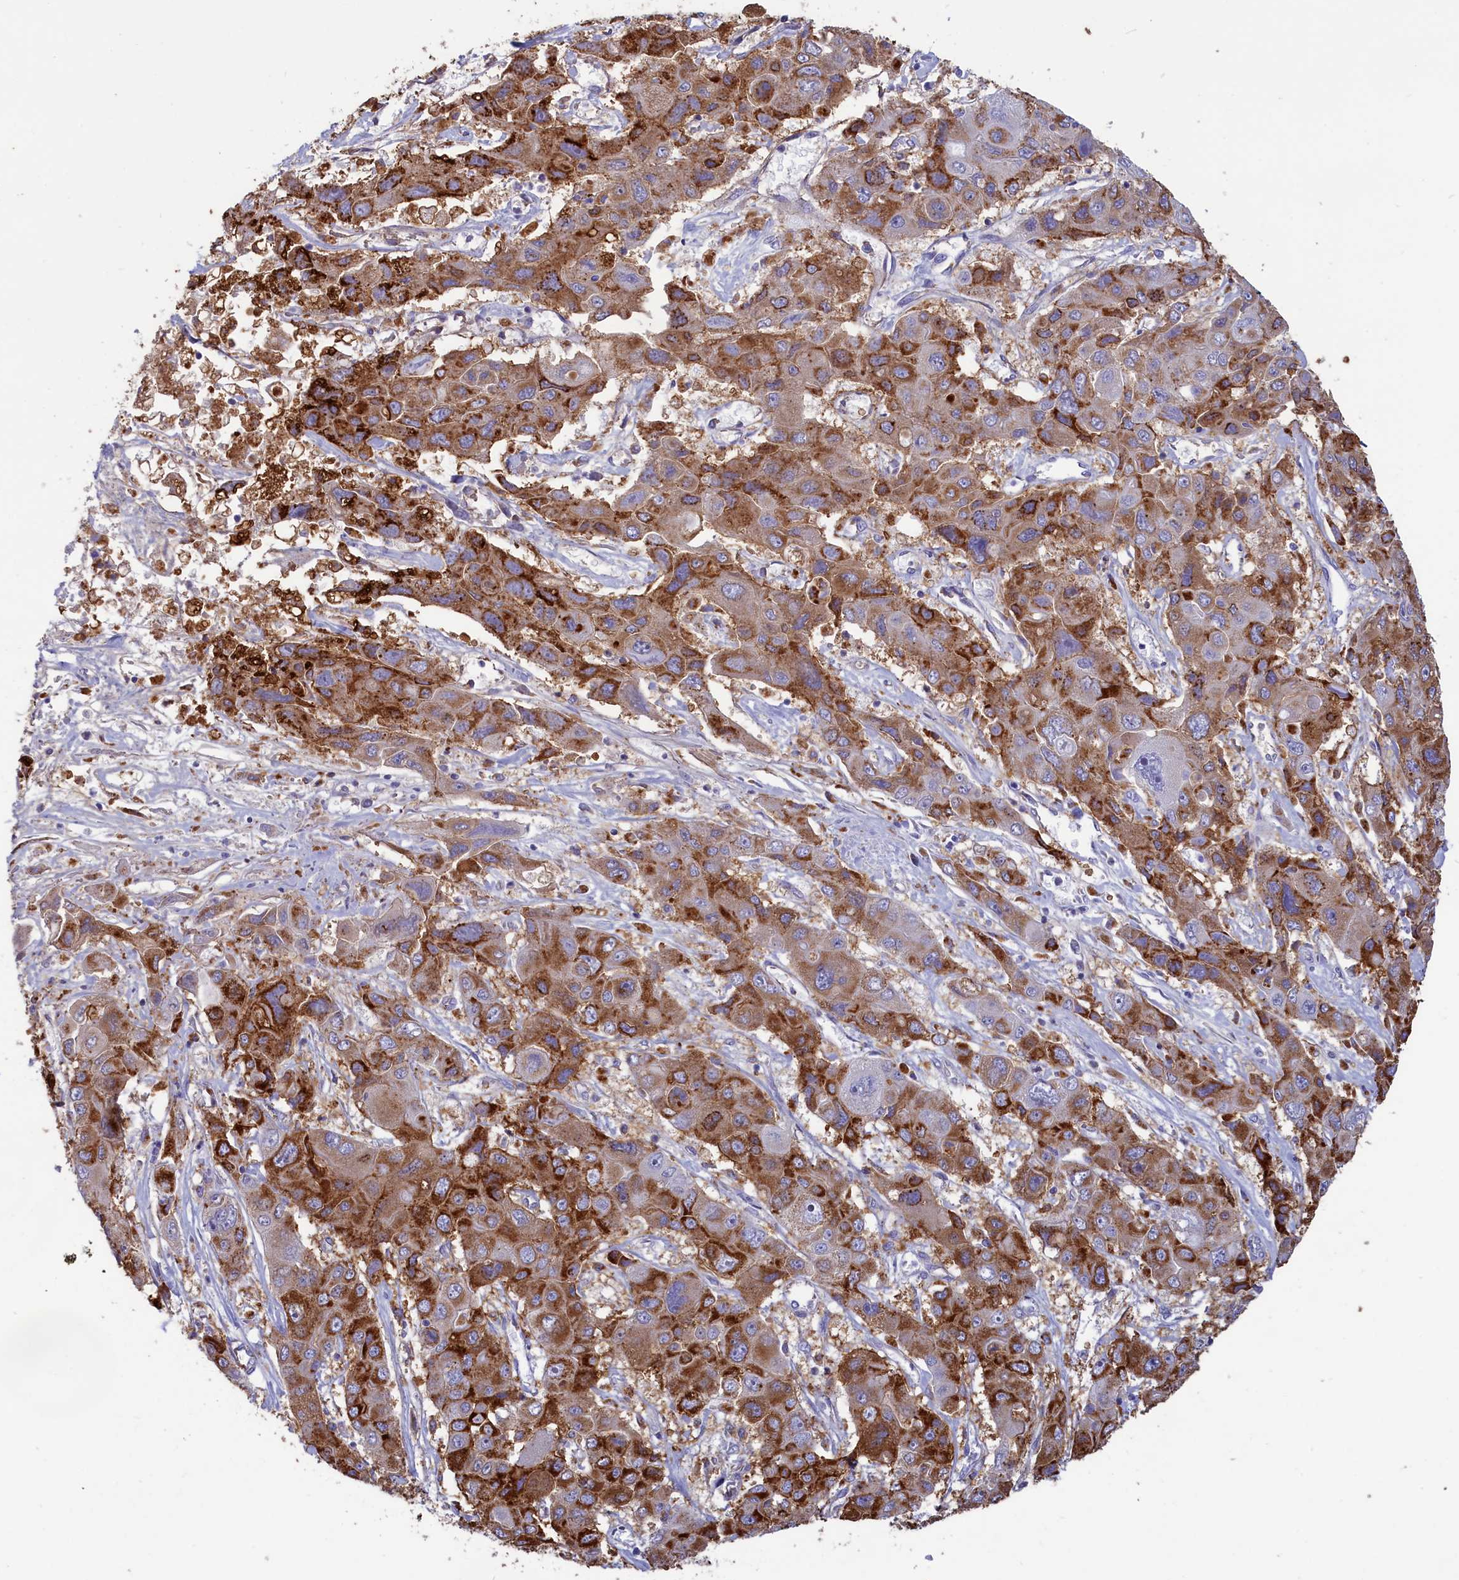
{"staining": {"intensity": "strong", "quantity": "25%-75%", "location": "cytoplasmic/membranous"}, "tissue": "liver cancer", "cell_type": "Tumor cells", "image_type": "cancer", "snomed": [{"axis": "morphology", "description": "Cholangiocarcinoma"}, {"axis": "topography", "description": "Liver"}], "caption": "Protein expression analysis of liver cholangiocarcinoma displays strong cytoplasmic/membranous positivity in approximately 25%-75% of tumor cells.", "gene": "WDR6", "patient": {"sex": "male", "age": 67}}